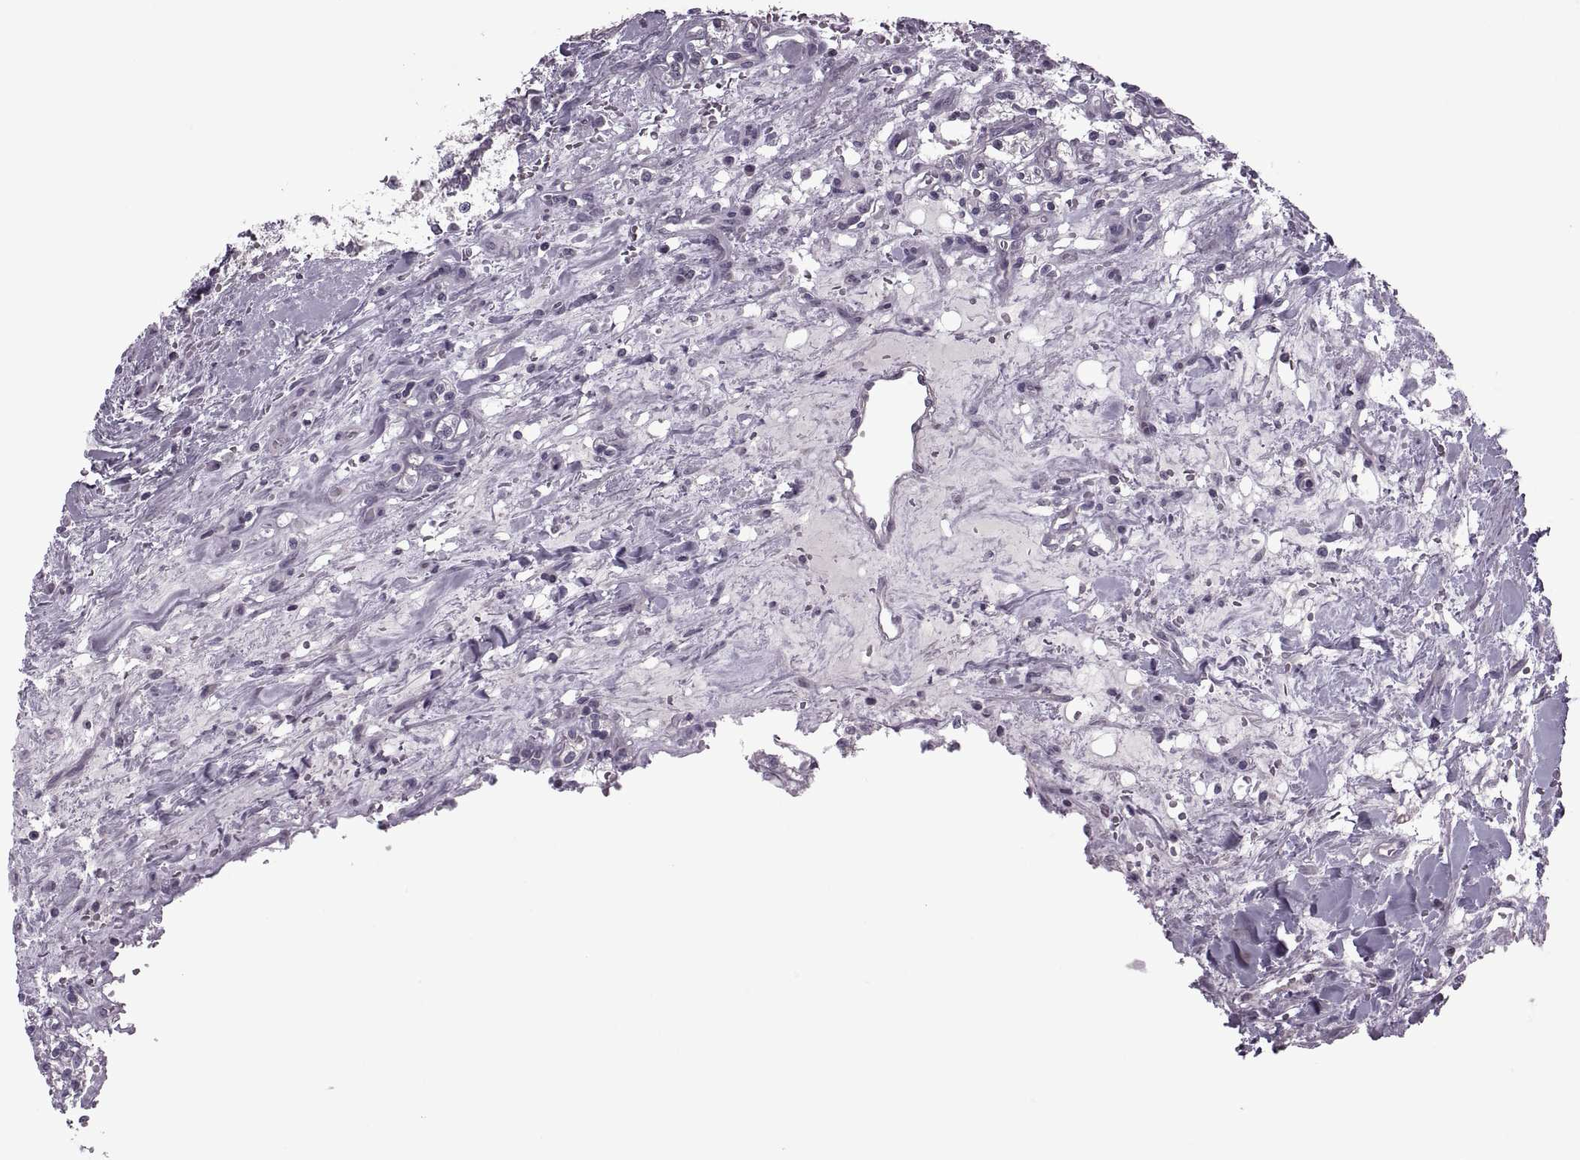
{"staining": {"intensity": "negative", "quantity": "none", "location": "none"}, "tissue": "renal cancer", "cell_type": "Tumor cells", "image_type": "cancer", "snomed": [{"axis": "morphology", "description": "Adenocarcinoma, NOS"}, {"axis": "topography", "description": "Kidney"}], "caption": "Immunohistochemistry (IHC) micrograph of adenocarcinoma (renal) stained for a protein (brown), which demonstrates no expression in tumor cells.", "gene": "MGAT4D", "patient": {"sex": "male", "age": 36}}